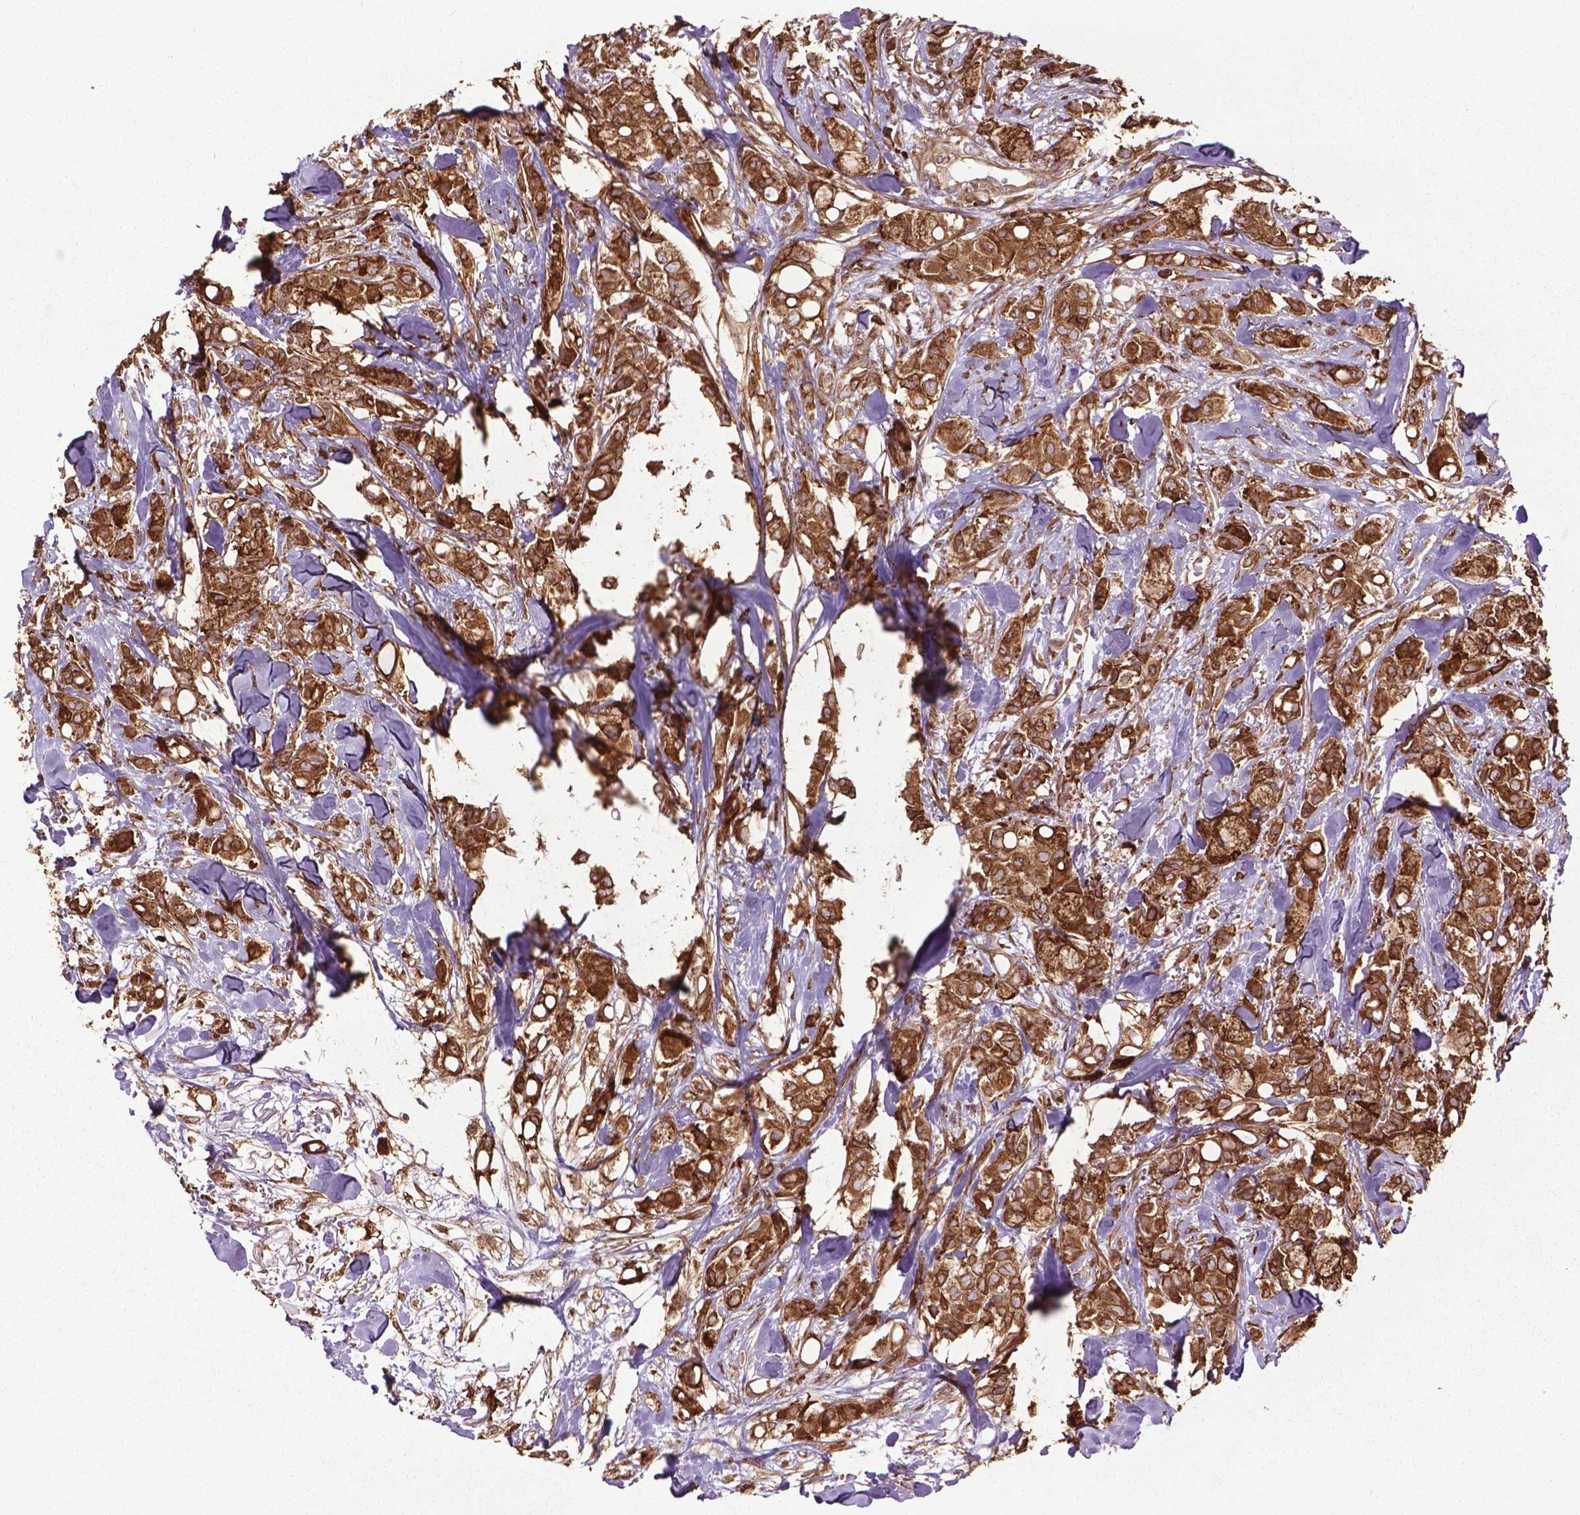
{"staining": {"intensity": "strong", "quantity": ">75%", "location": "cytoplasmic/membranous"}, "tissue": "breast cancer", "cell_type": "Tumor cells", "image_type": "cancer", "snomed": [{"axis": "morphology", "description": "Duct carcinoma"}, {"axis": "topography", "description": "Breast"}], "caption": "Immunohistochemical staining of human breast cancer demonstrates high levels of strong cytoplasmic/membranous protein positivity in approximately >75% of tumor cells.", "gene": "GAS1", "patient": {"sex": "female", "age": 85}}